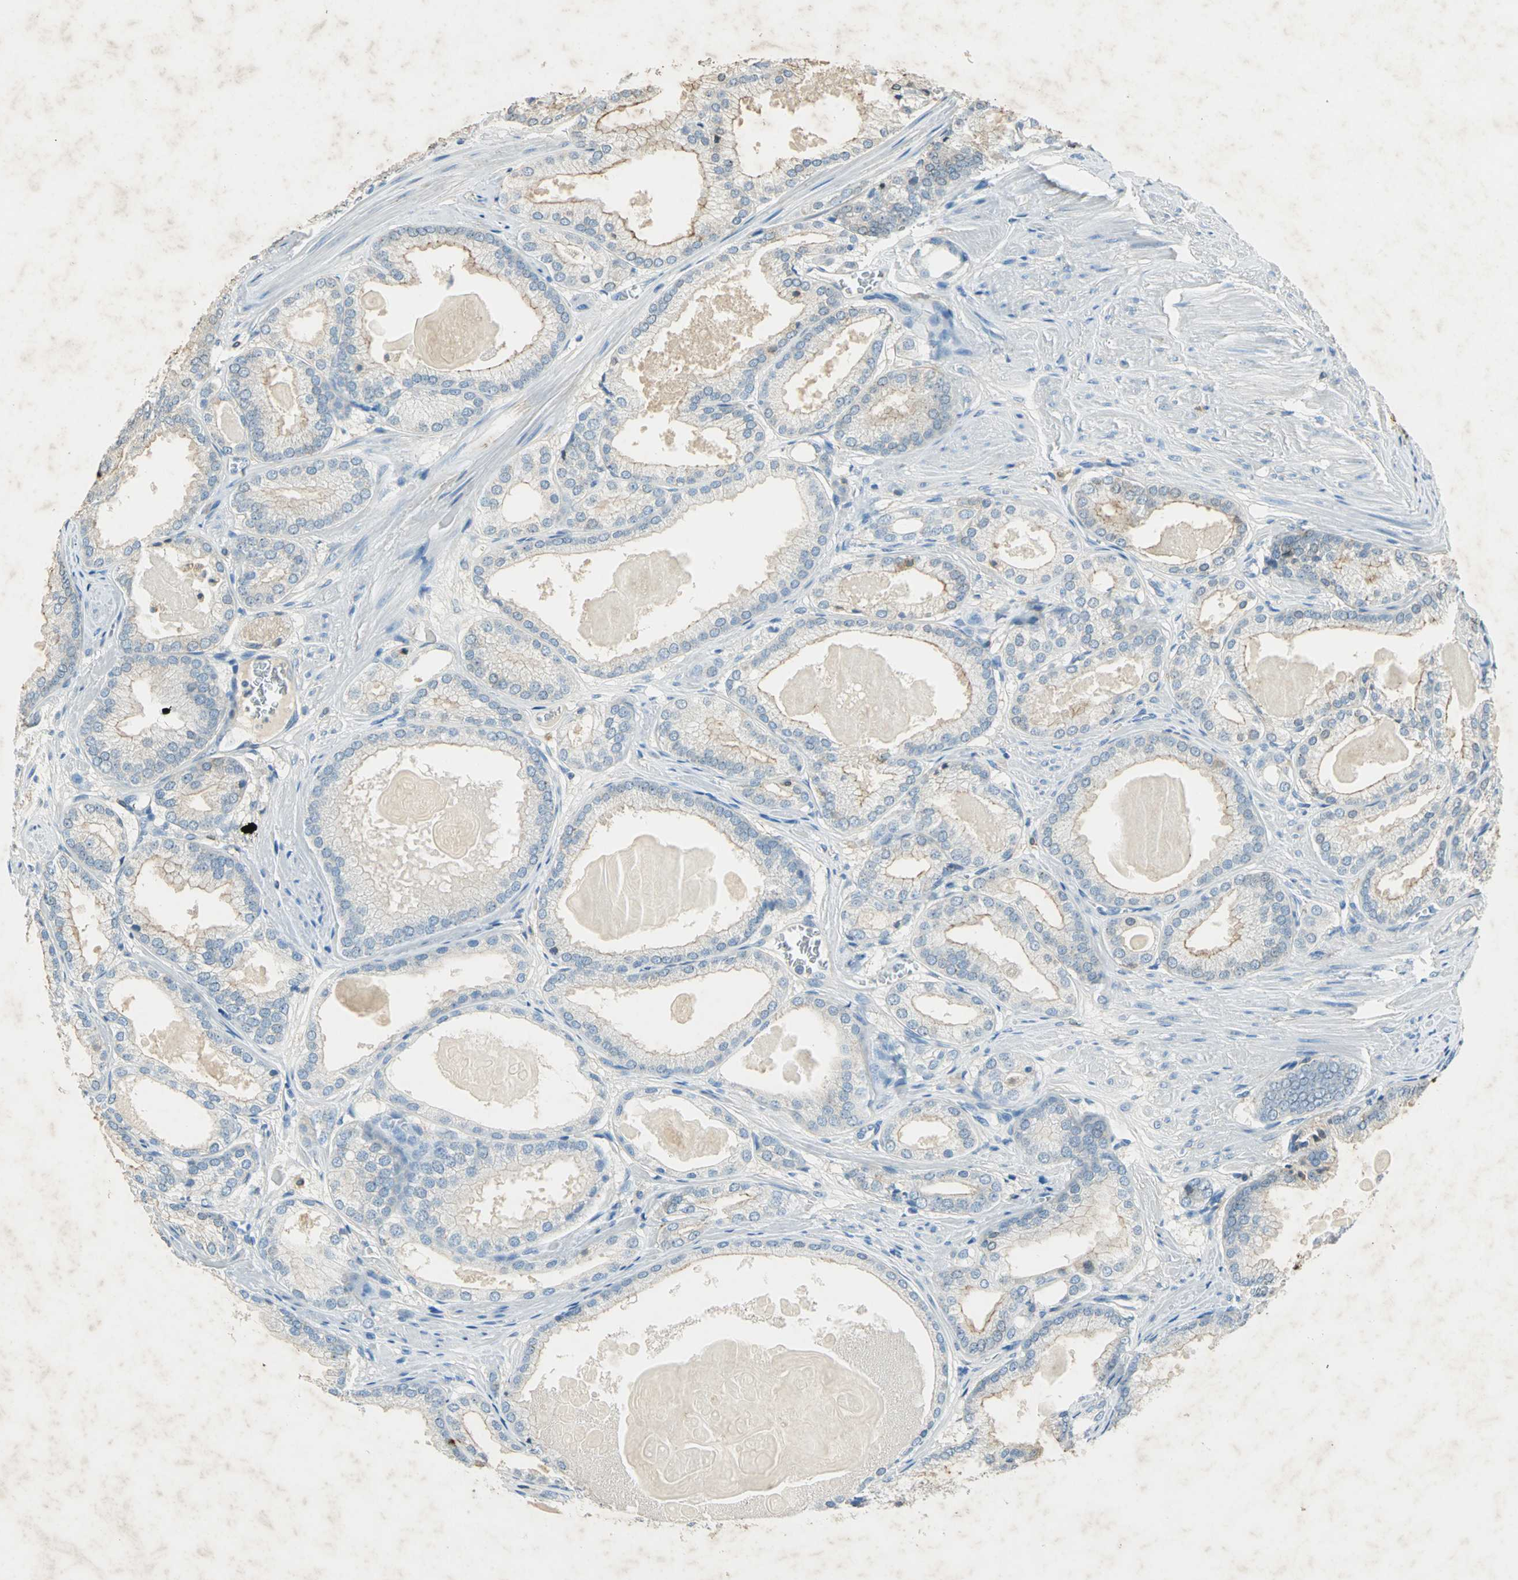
{"staining": {"intensity": "moderate", "quantity": "<25%", "location": "cytoplasmic/membranous"}, "tissue": "prostate cancer", "cell_type": "Tumor cells", "image_type": "cancer", "snomed": [{"axis": "morphology", "description": "Adenocarcinoma, High grade"}, {"axis": "topography", "description": "Prostate"}], "caption": "Adenocarcinoma (high-grade) (prostate) tissue displays moderate cytoplasmic/membranous expression in approximately <25% of tumor cells, visualized by immunohistochemistry. (DAB = brown stain, brightfield microscopy at high magnification).", "gene": "ANXA4", "patient": {"sex": "male", "age": 61}}